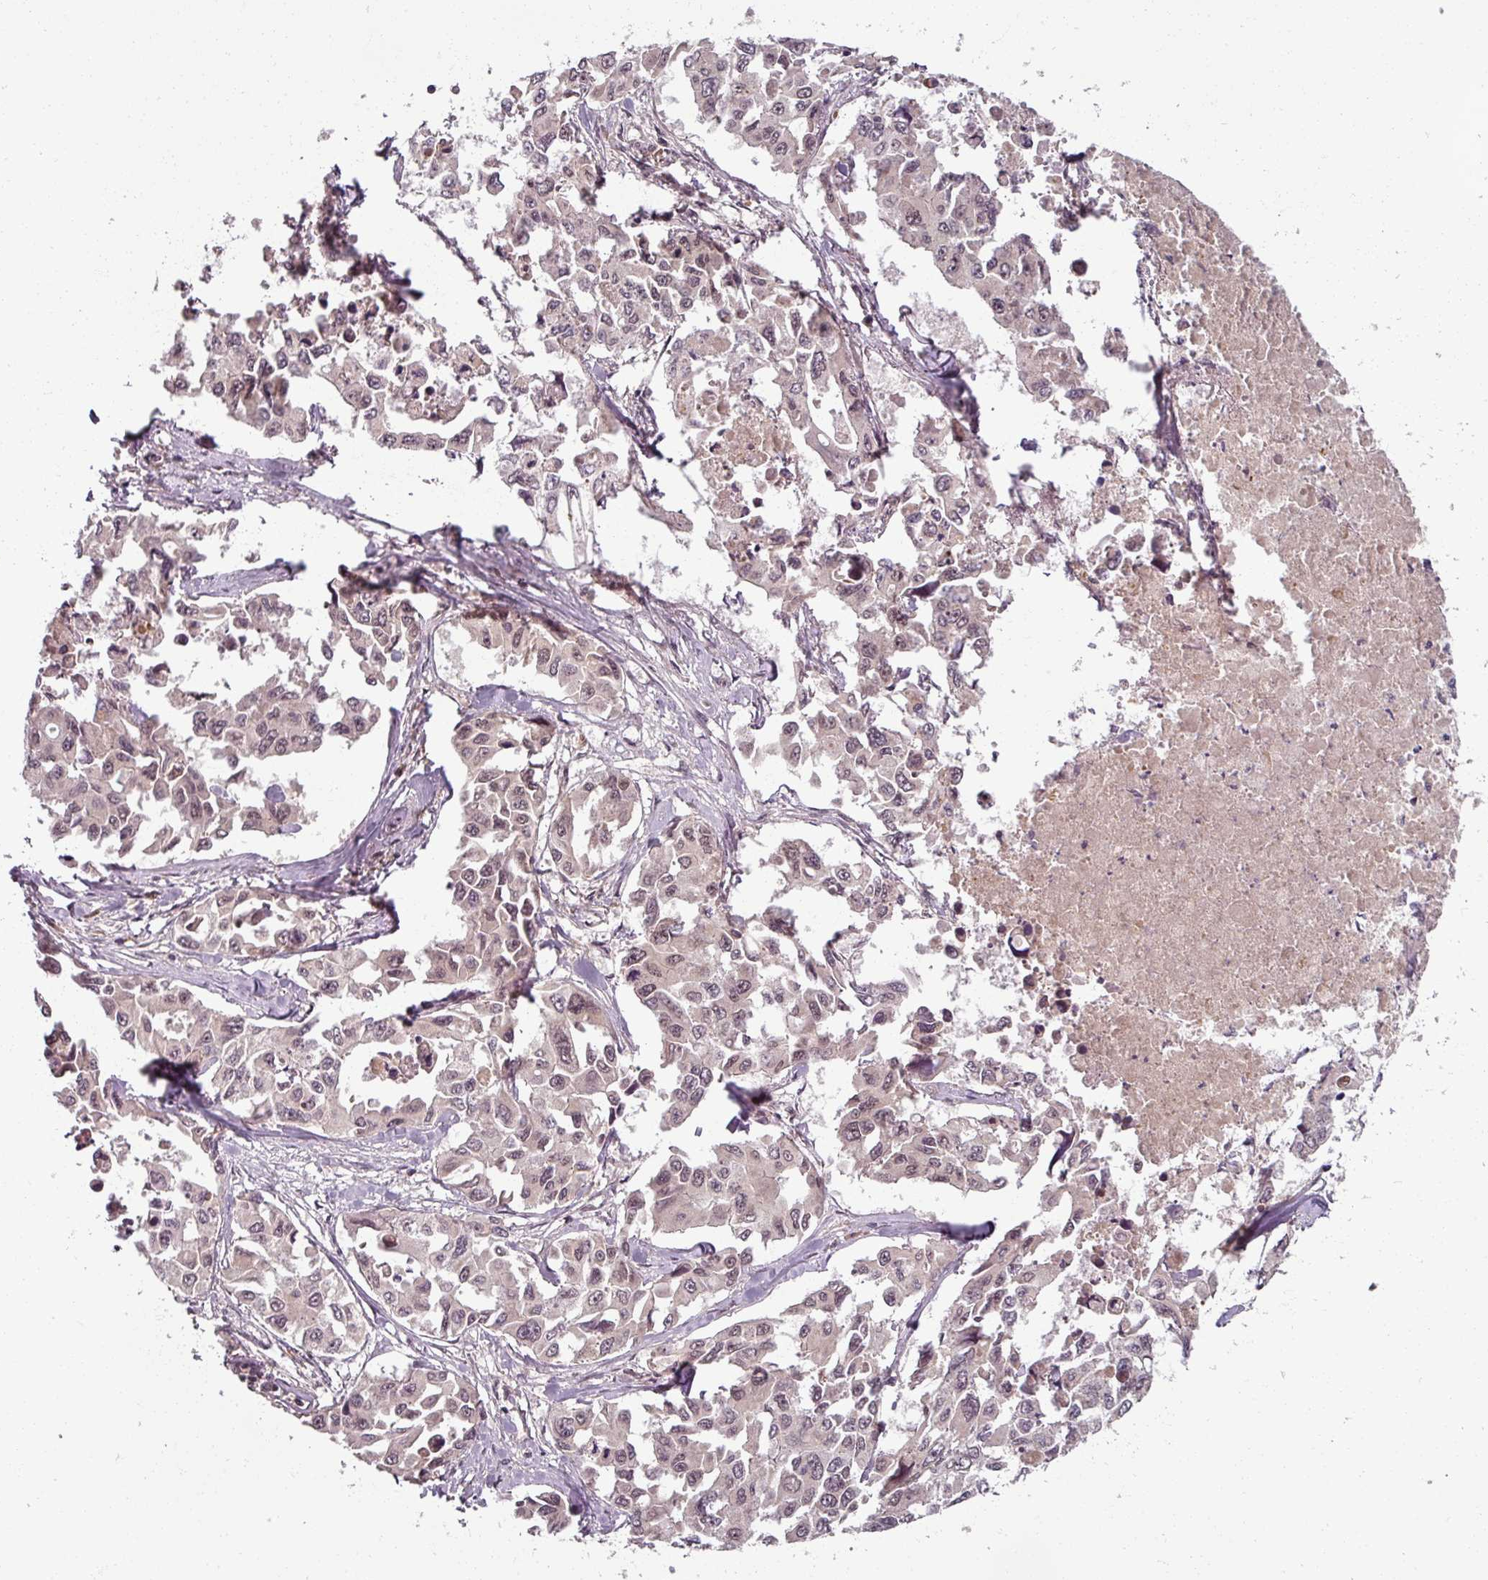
{"staining": {"intensity": "weak", "quantity": "<25%", "location": "nuclear"}, "tissue": "lung cancer", "cell_type": "Tumor cells", "image_type": "cancer", "snomed": [{"axis": "morphology", "description": "Adenocarcinoma, NOS"}, {"axis": "topography", "description": "Lung"}], "caption": "This is a micrograph of immunohistochemistry staining of lung cancer, which shows no expression in tumor cells. Brightfield microscopy of immunohistochemistry (IHC) stained with DAB (3,3'-diaminobenzidine) (brown) and hematoxylin (blue), captured at high magnification.", "gene": "POLR2G", "patient": {"sex": "male", "age": 64}}